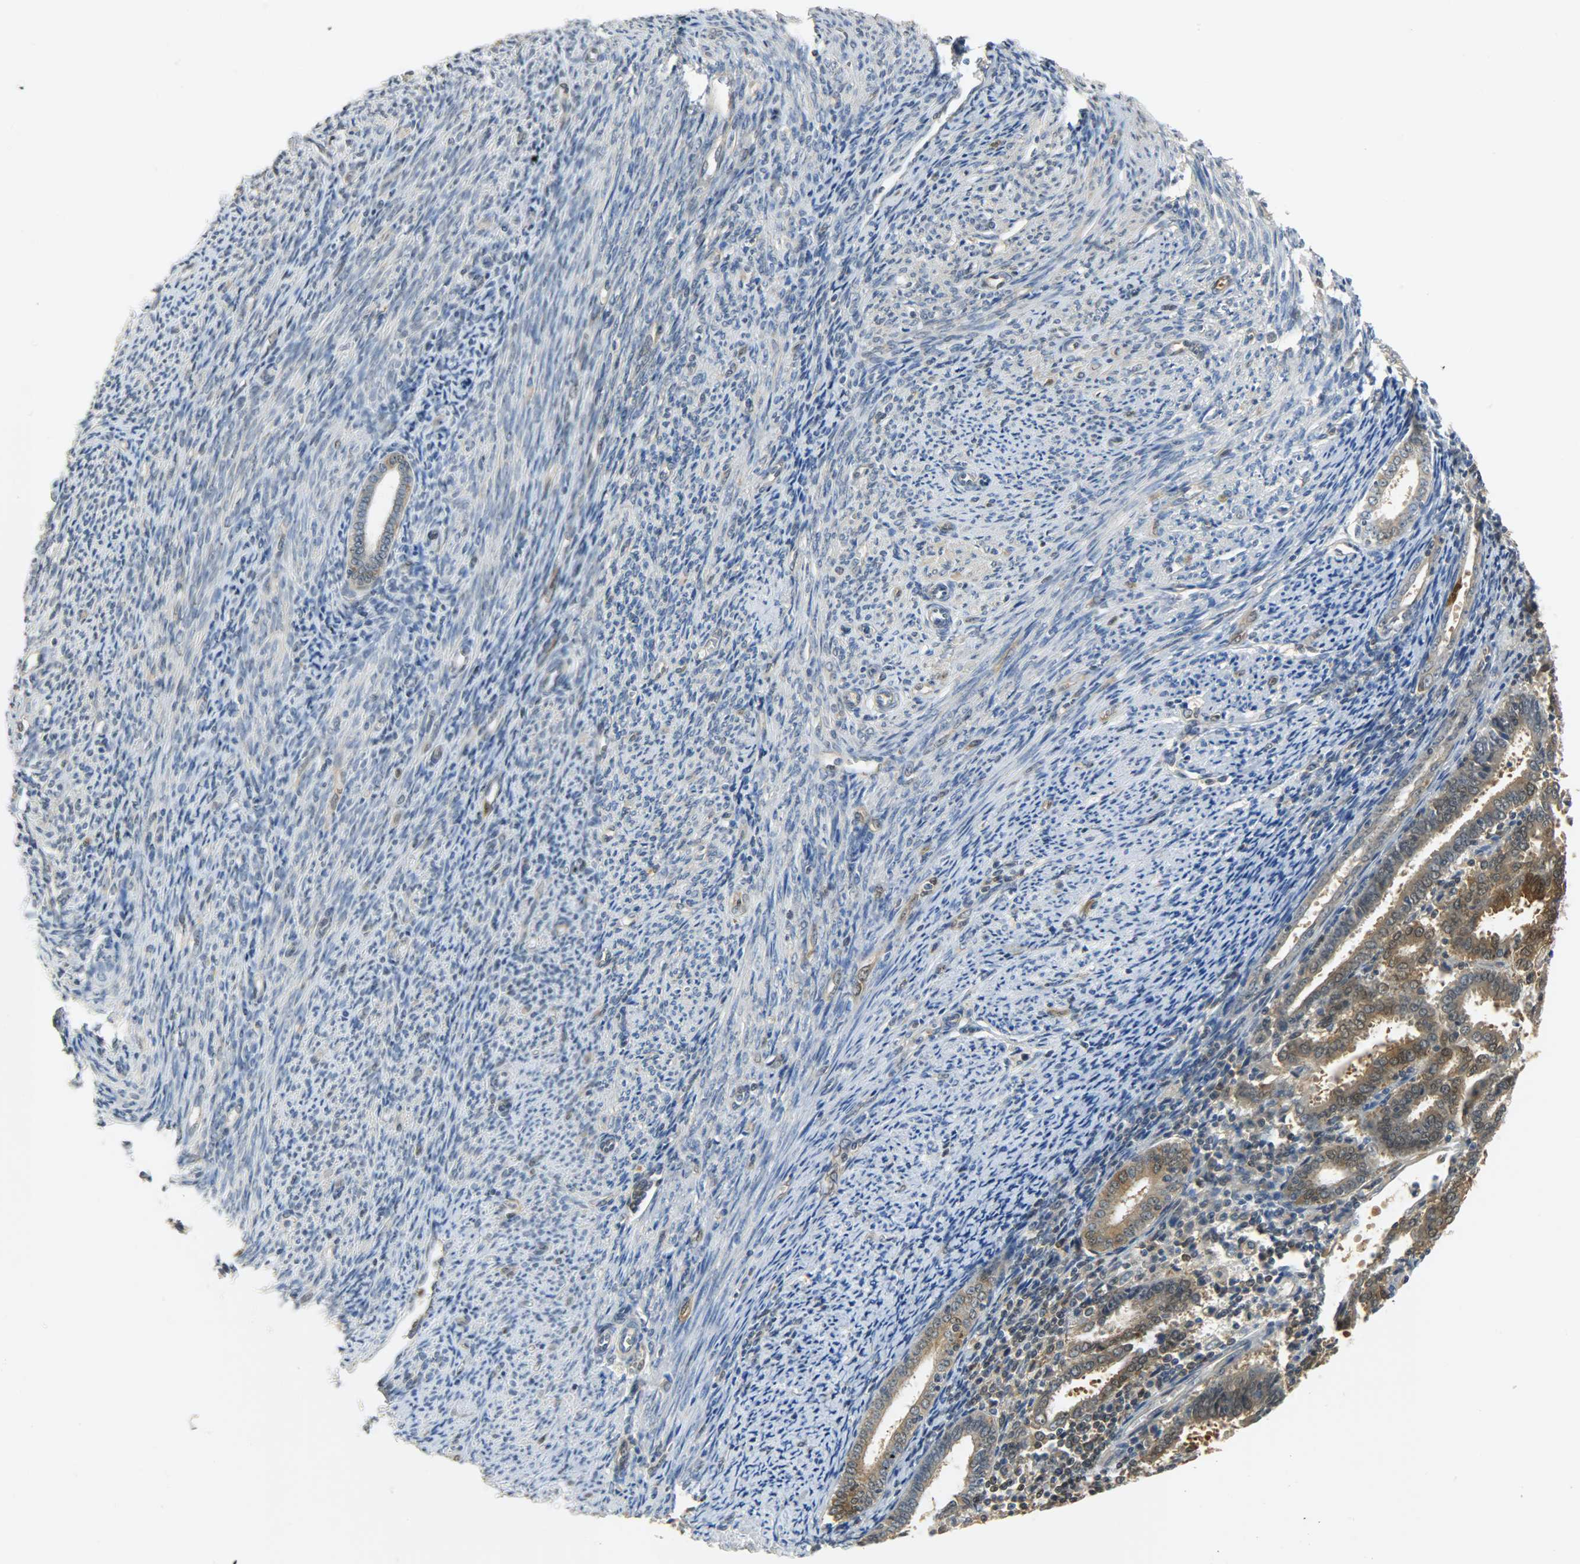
{"staining": {"intensity": "strong", "quantity": ">75%", "location": "cytoplasmic/membranous,nuclear"}, "tissue": "endometrial cancer", "cell_type": "Tumor cells", "image_type": "cancer", "snomed": [{"axis": "morphology", "description": "Adenocarcinoma, NOS"}, {"axis": "topography", "description": "Uterus"}], "caption": "The histopathology image displays staining of adenocarcinoma (endometrial), revealing strong cytoplasmic/membranous and nuclear protein expression (brown color) within tumor cells.", "gene": "EIF4EBP1", "patient": {"sex": "female", "age": 83}}